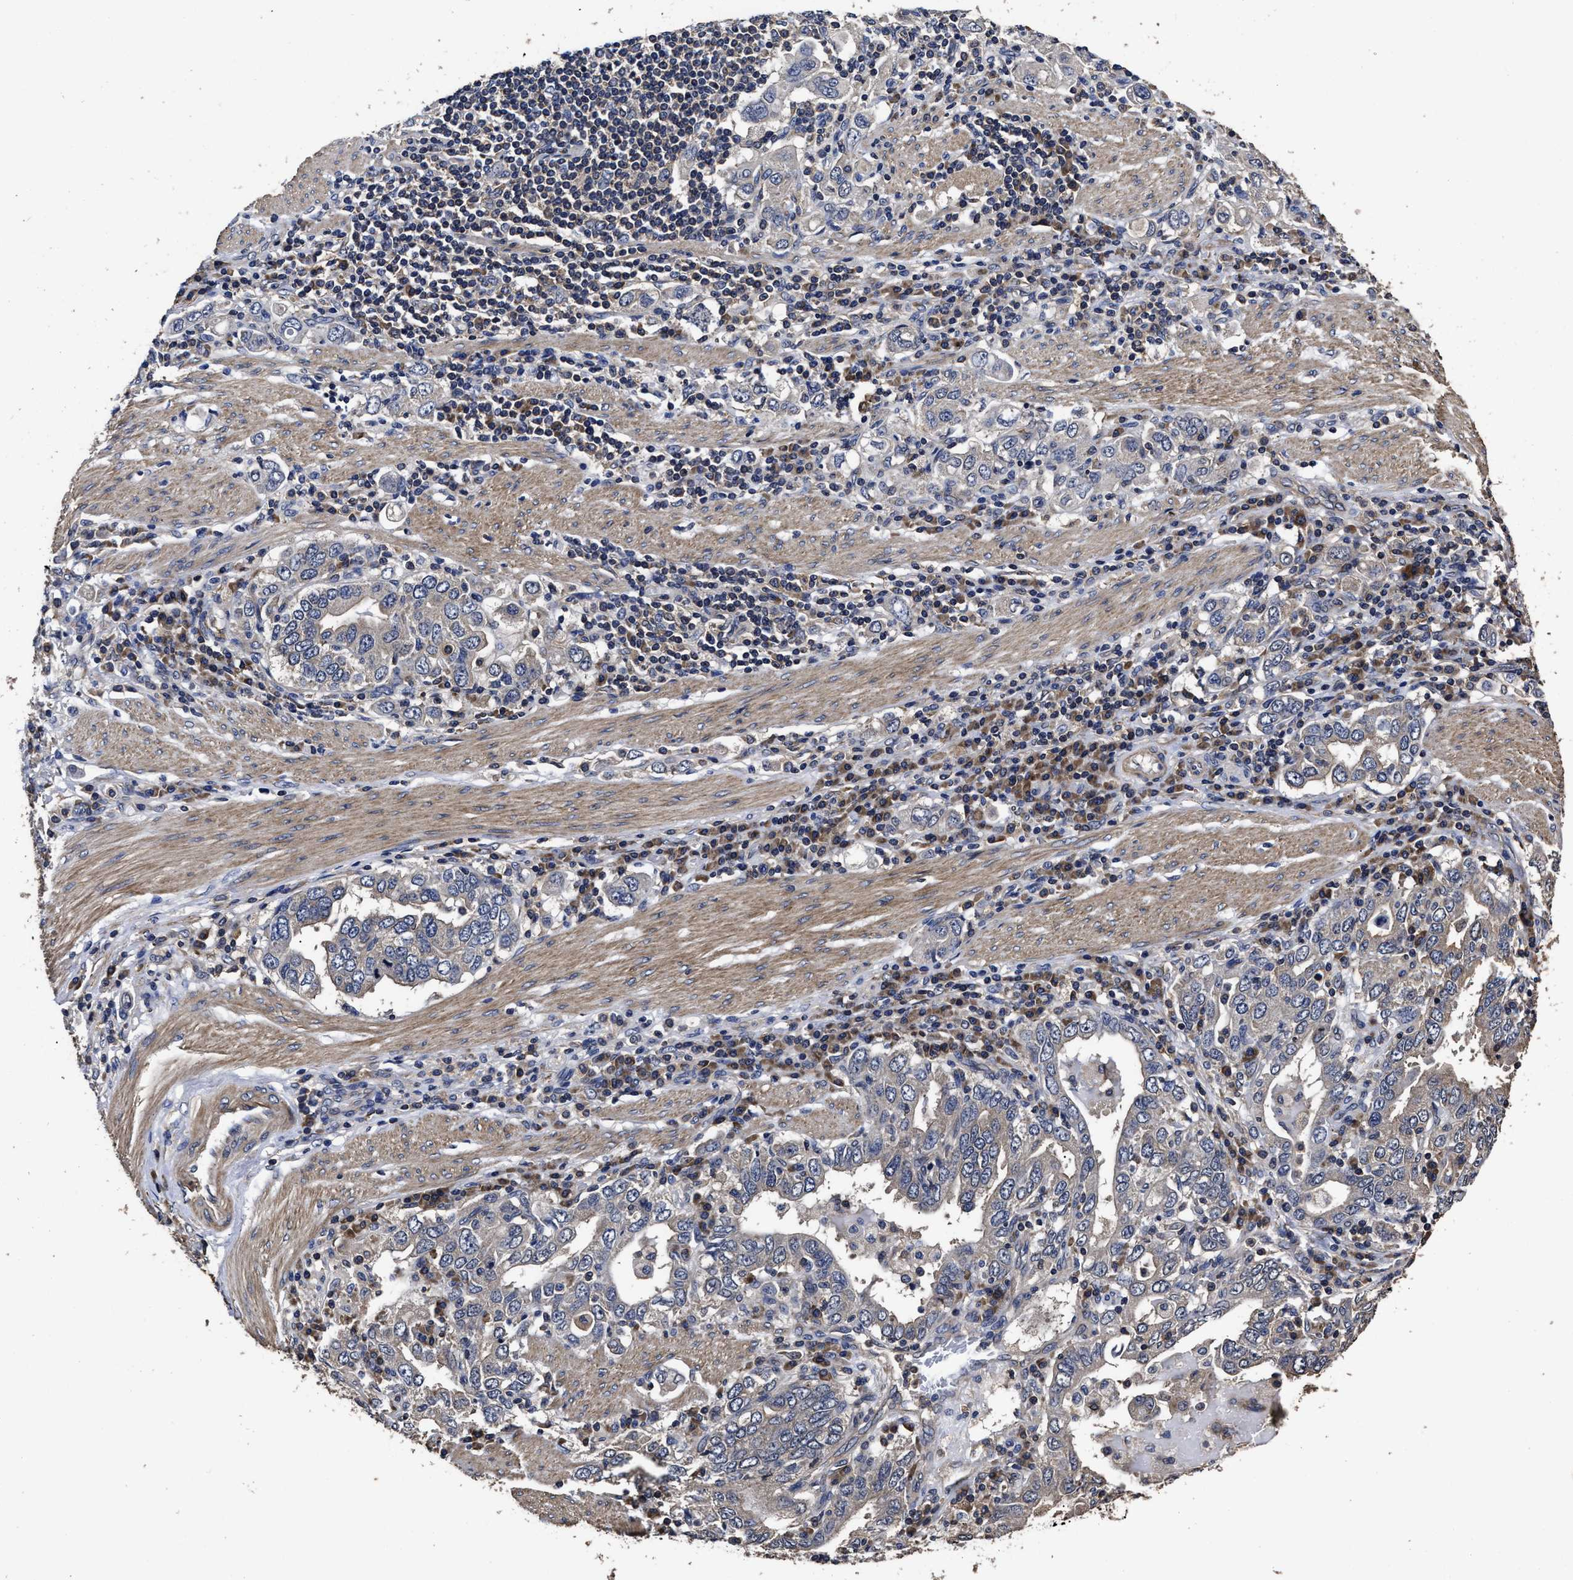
{"staining": {"intensity": "negative", "quantity": "none", "location": "none"}, "tissue": "stomach cancer", "cell_type": "Tumor cells", "image_type": "cancer", "snomed": [{"axis": "morphology", "description": "Adenocarcinoma, NOS"}, {"axis": "topography", "description": "Stomach, upper"}], "caption": "Immunohistochemistry of adenocarcinoma (stomach) exhibits no staining in tumor cells.", "gene": "AVEN", "patient": {"sex": "male", "age": 62}}